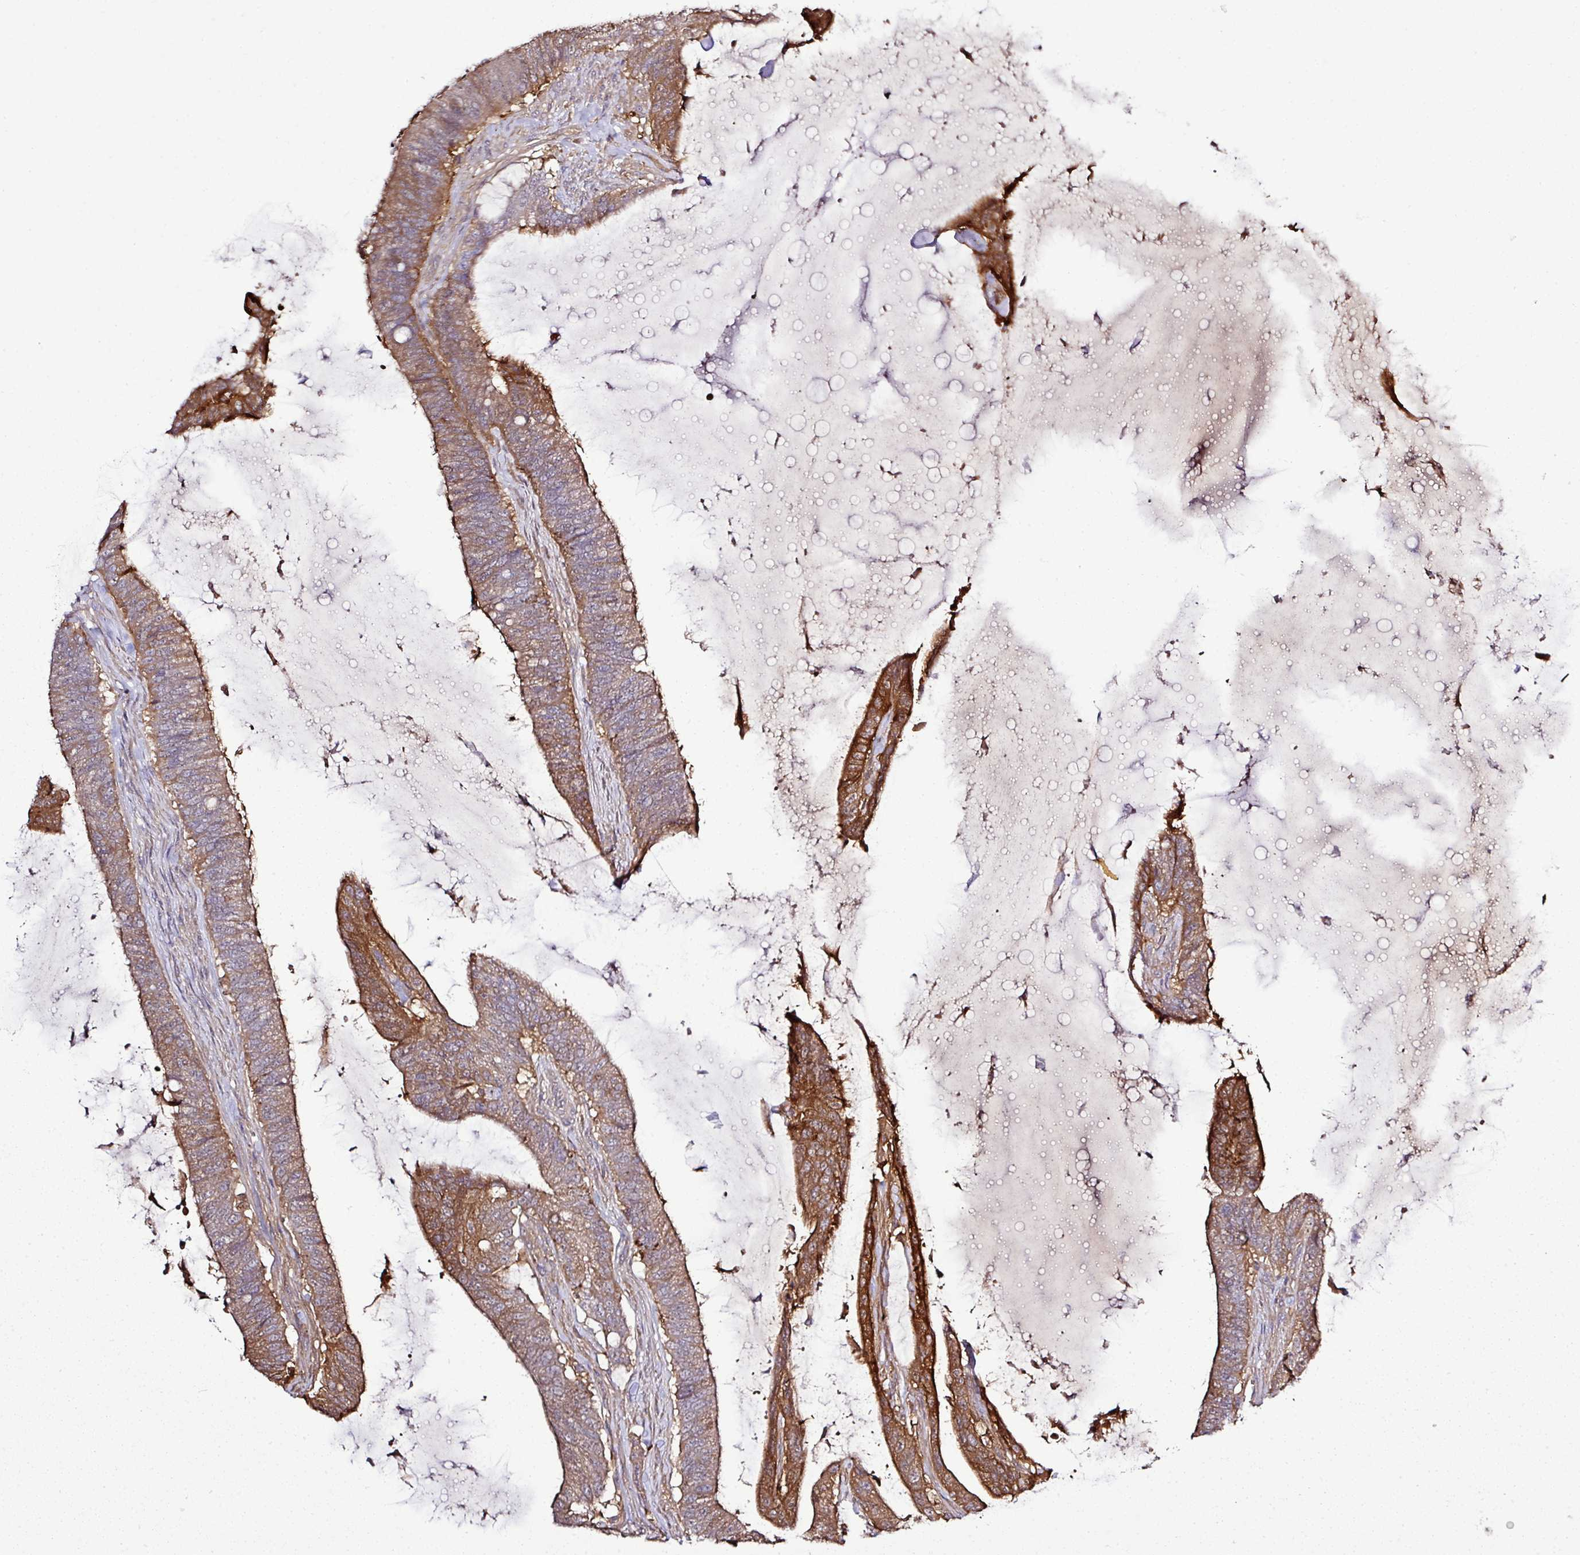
{"staining": {"intensity": "moderate", "quantity": ">75%", "location": "cytoplasmic/membranous"}, "tissue": "colorectal cancer", "cell_type": "Tumor cells", "image_type": "cancer", "snomed": [{"axis": "morphology", "description": "Adenocarcinoma, NOS"}, {"axis": "topography", "description": "Colon"}], "caption": "Protein expression analysis of colorectal adenocarcinoma displays moderate cytoplasmic/membranous positivity in approximately >75% of tumor cells.", "gene": "TMEM107", "patient": {"sex": "female", "age": 43}}